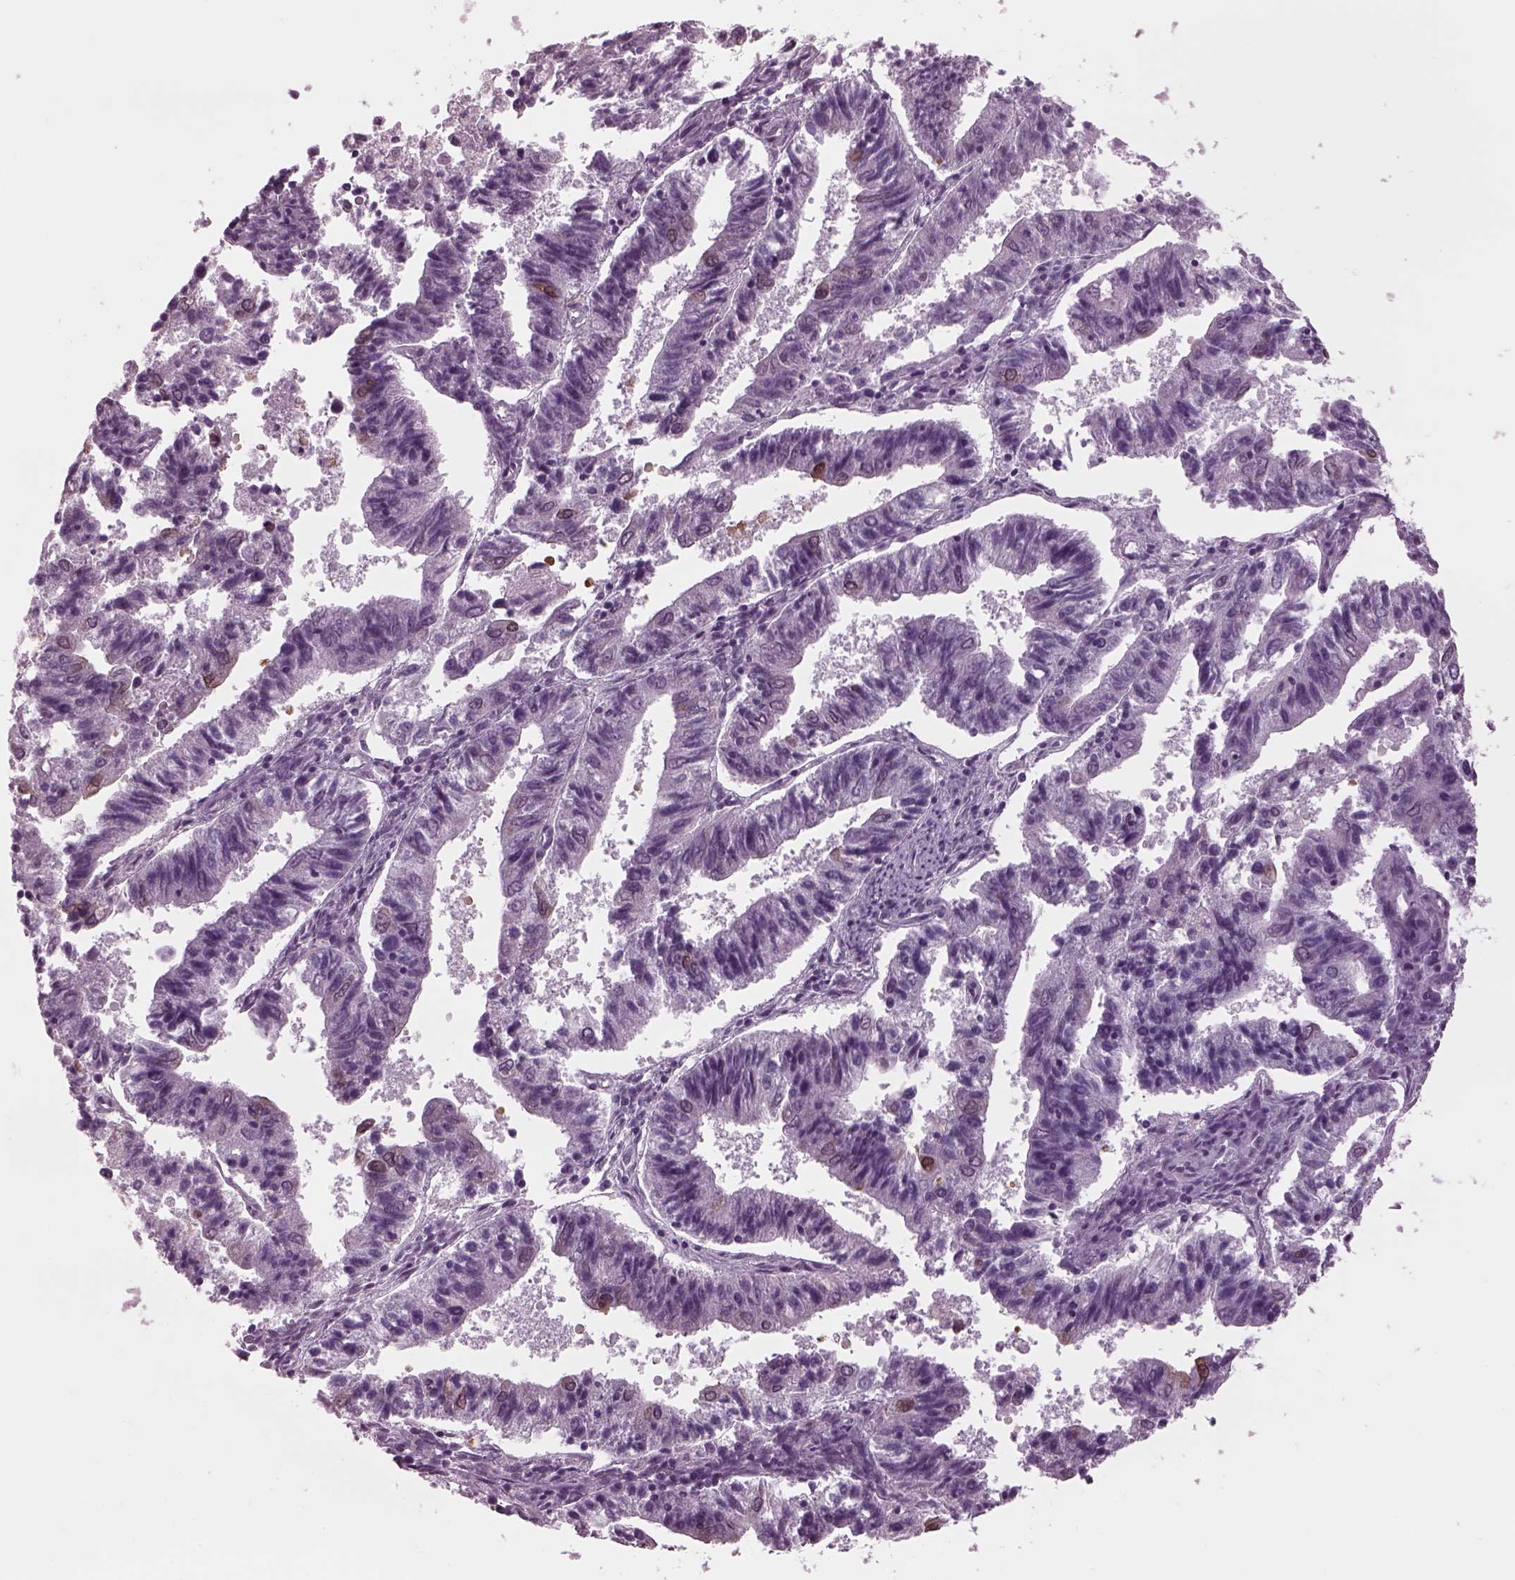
{"staining": {"intensity": "negative", "quantity": "none", "location": "none"}, "tissue": "endometrial cancer", "cell_type": "Tumor cells", "image_type": "cancer", "snomed": [{"axis": "morphology", "description": "Adenocarcinoma, NOS"}, {"axis": "topography", "description": "Endometrium"}], "caption": "A micrograph of human adenocarcinoma (endometrial) is negative for staining in tumor cells. Nuclei are stained in blue.", "gene": "TPPP2", "patient": {"sex": "female", "age": 82}}